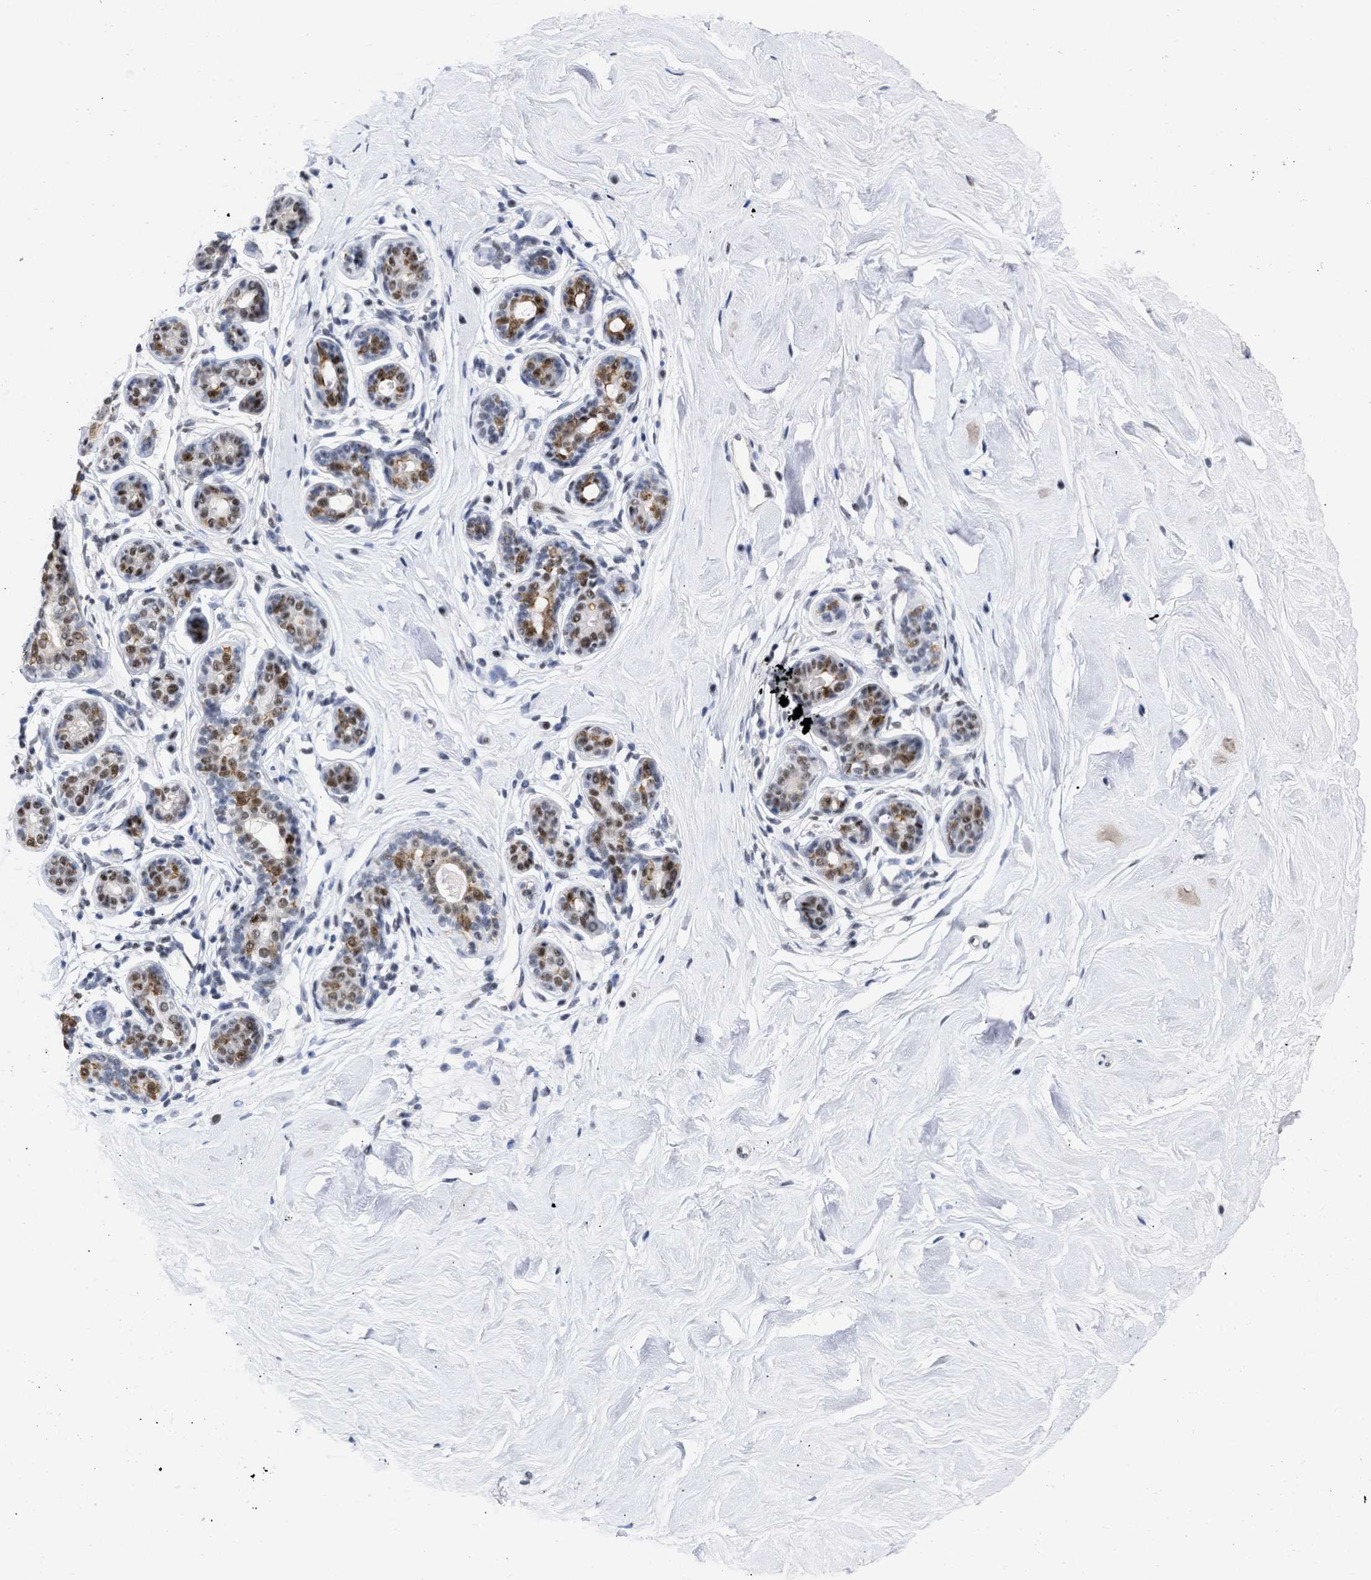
{"staining": {"intensity": "negative", "quantity": "none", "location": "none"}, "tissue": "breast", "cell_type": "Adipocytes", "image_type": "normal", "snomed": [{"axis": "morphology", "description": "Normal tissue, NOS"}, {"axis": "topography", "description": "Breast"}], "caption": "Unremarkable breast was stained to show a protein in brown. There is no significant positivity in adipocytes. (Stains: DAB immunohistochemistry (IHC) with hematoxylin counter stain, Microscopy: brightfield microscopy at high magnification).", "gene": "DDX41", "patient": {"sex": "female", "age": 22}}